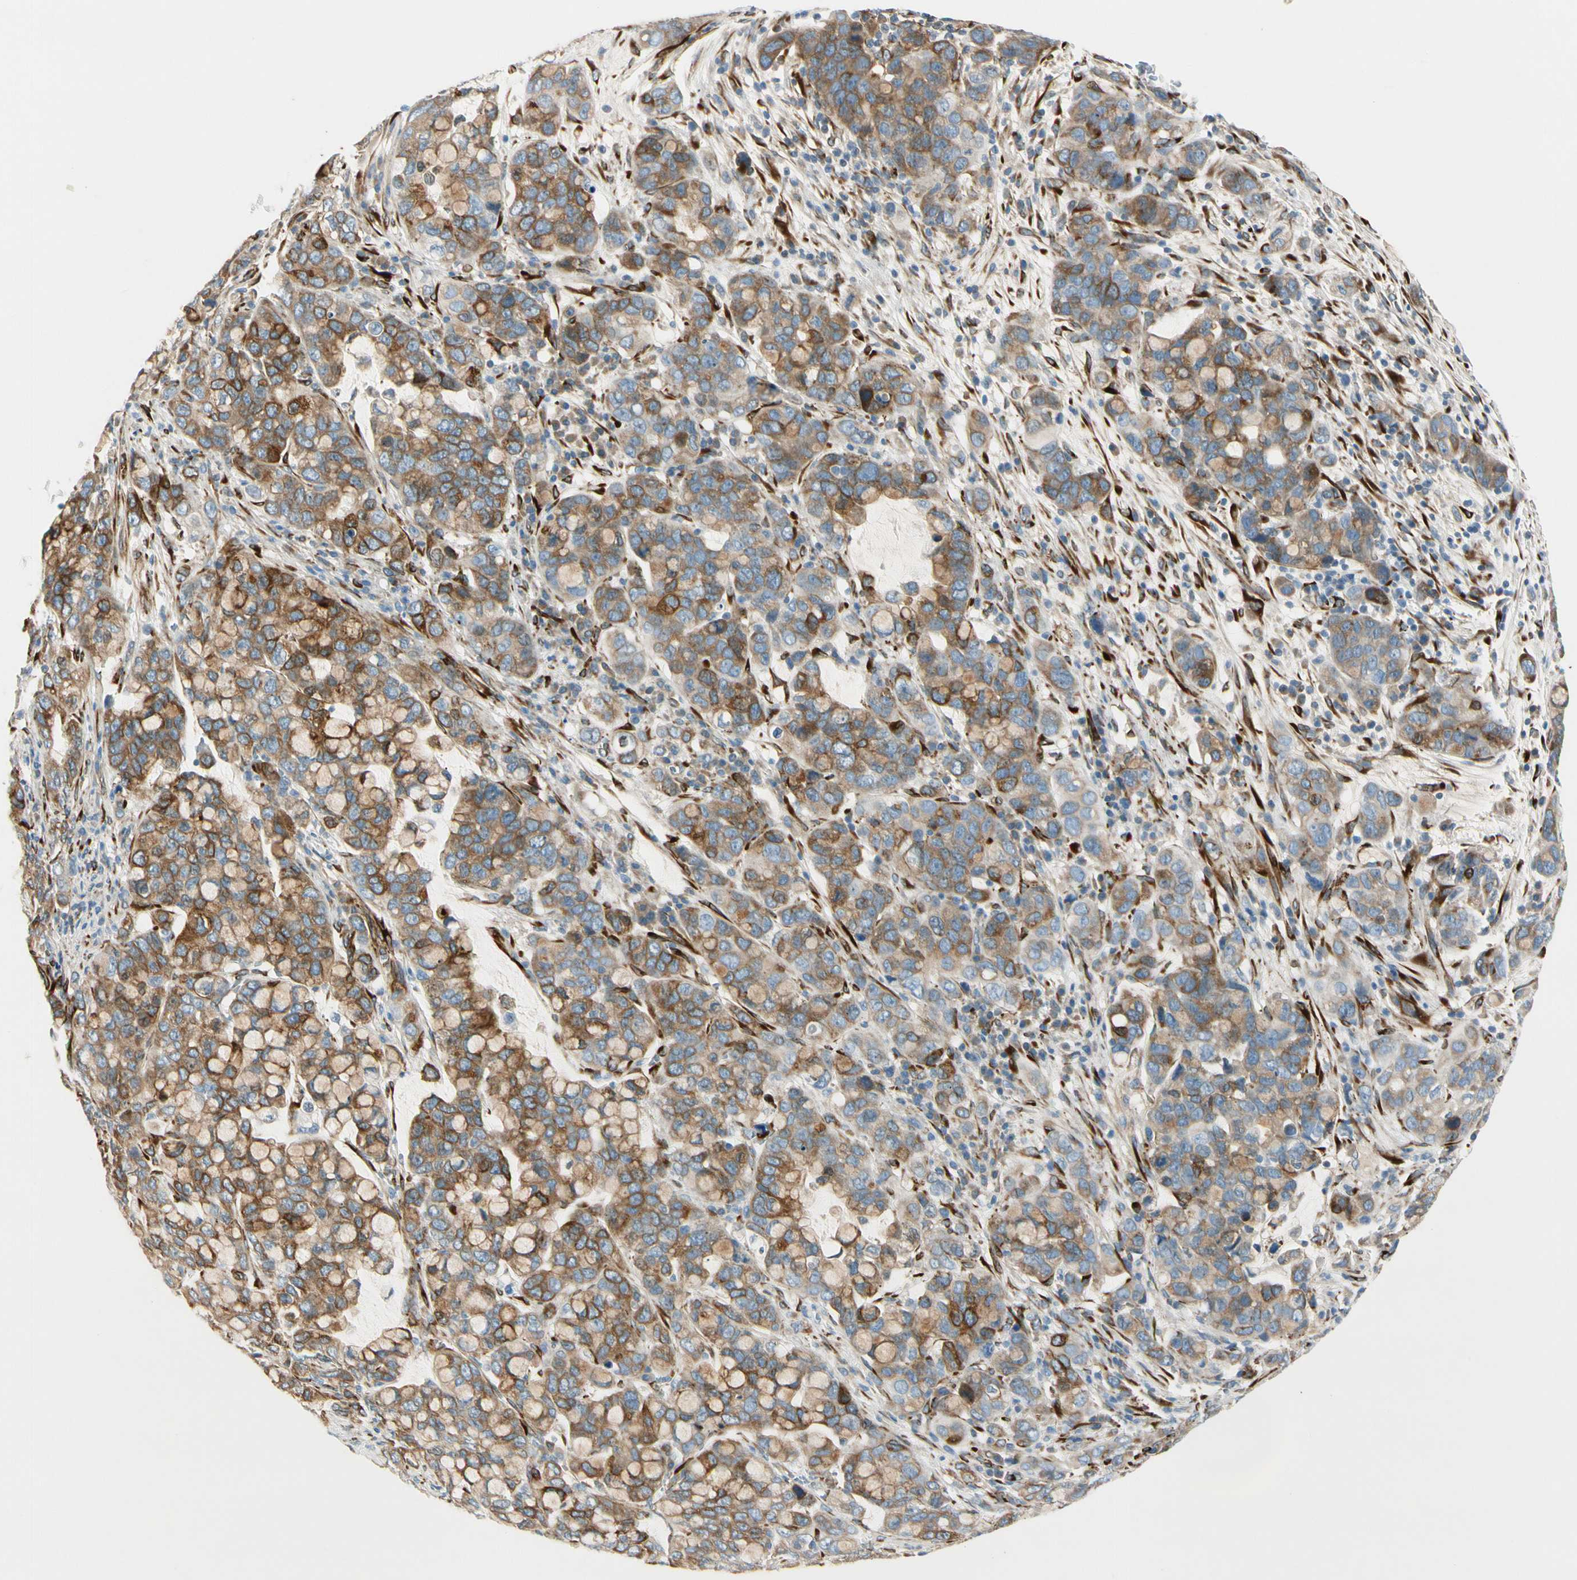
{"staining": {"intensity": "moderate", "quantity": ">75%", "location": "cytoplasmic/membranous"}, "tissue": "stomach cancer", "cell_type": "Tumor cells", "image_type": "cancer", "snomed": [{"axis": "morphology", "description": "Adenocarcinoma, NOS"}, {"axis": "topography", "description": "Stomach, lower"}], "caption": "The histopathology image reveals a brown stain indicating the presence of a protein in the cytoplasmic/membranous of tumor cells in stomach cancer (adenocarcinoma).", "gene": "FKBP7", "patient": {"sex": "male", "age": 84}}